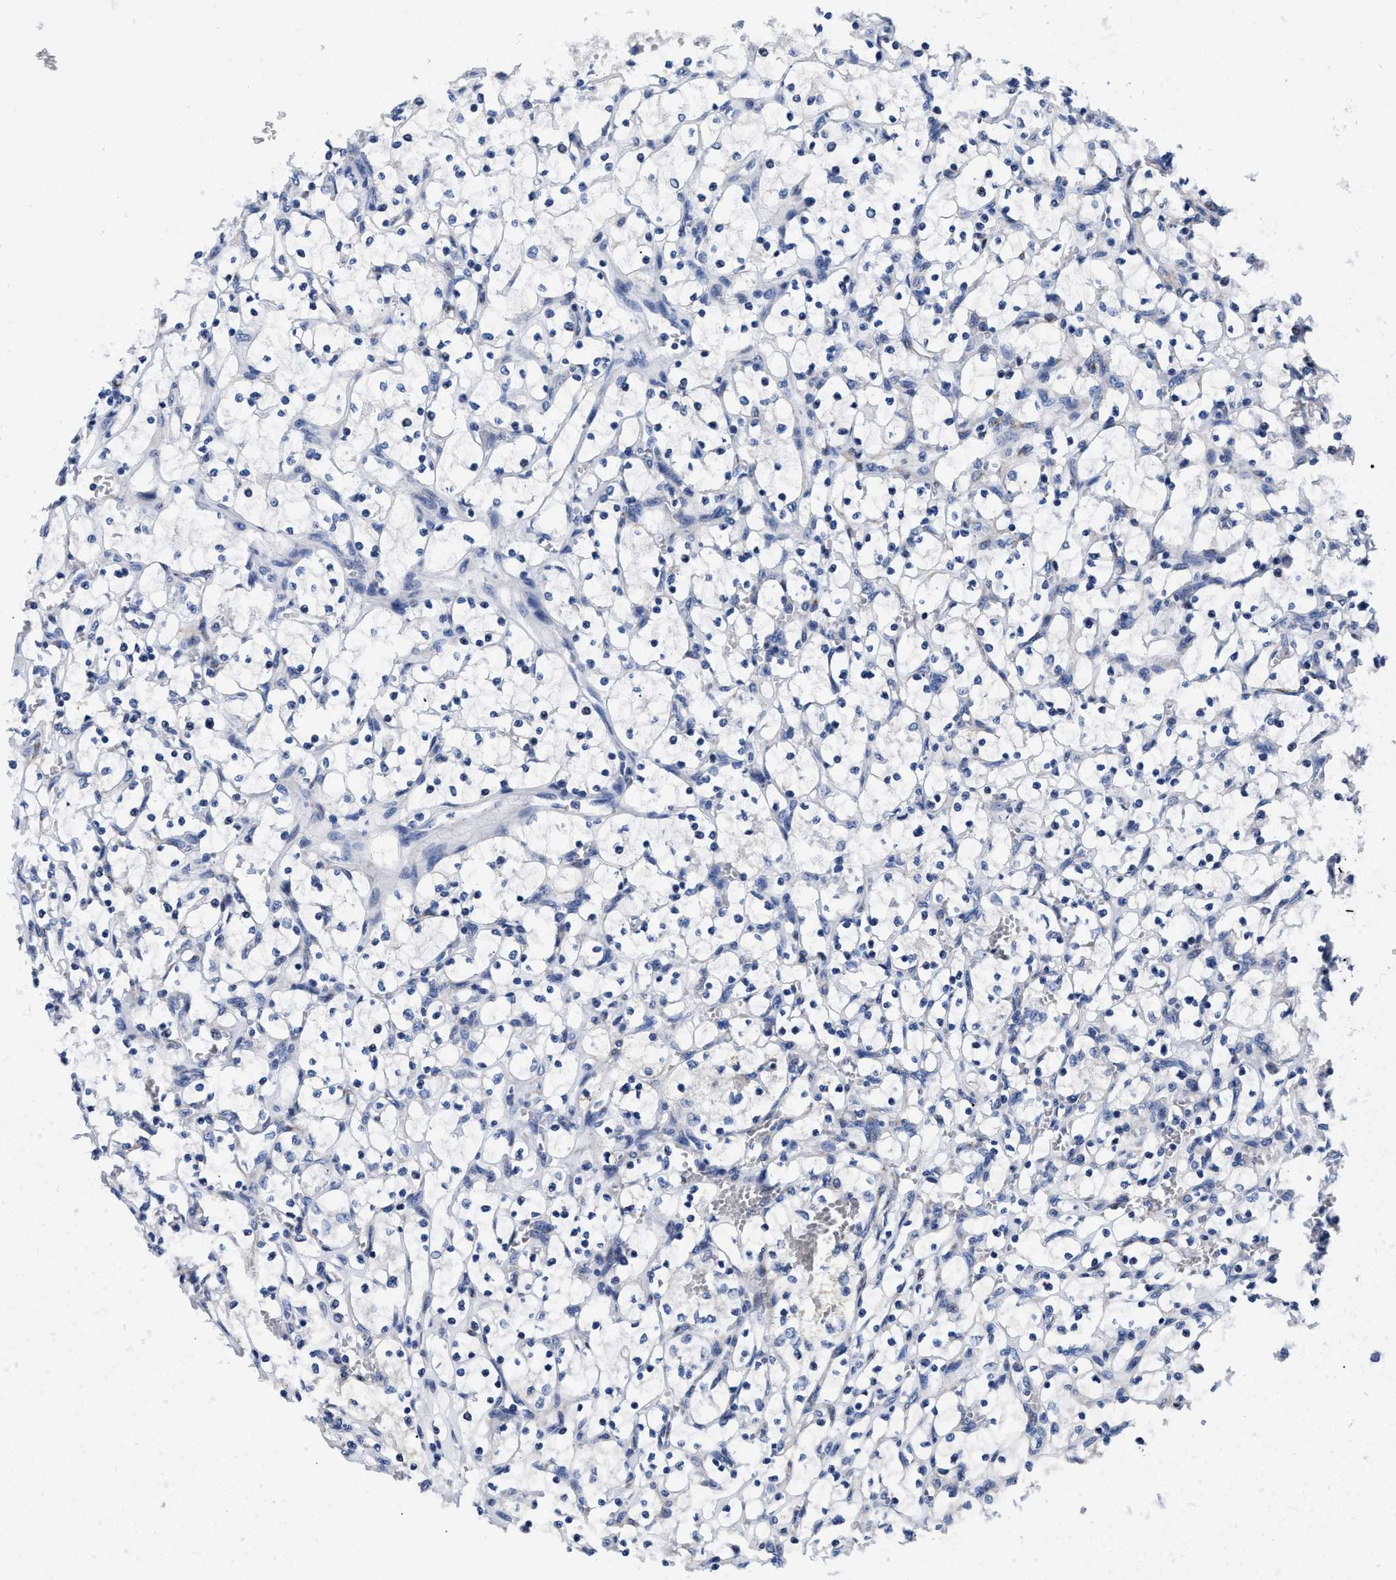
{"staining": {"intensity": "negative", "quantity": "none", "location": "none"}, "tissue": "renal cancer", "cell_type": "Tumor cells", "image_type": "cancer", "snomed": [{"axis": "morphology", "description": "Adenocarcinoma, NOS"}, {"axis": "topography", "description": "Kidney"}], "caption": "The immunohistochemistry histopathology image has no significant staining in tumor cells of adenocarcinoma (renal) tissue.", "gene": "SLC35F1", "patient": {"sex": "female", "age": 69}}